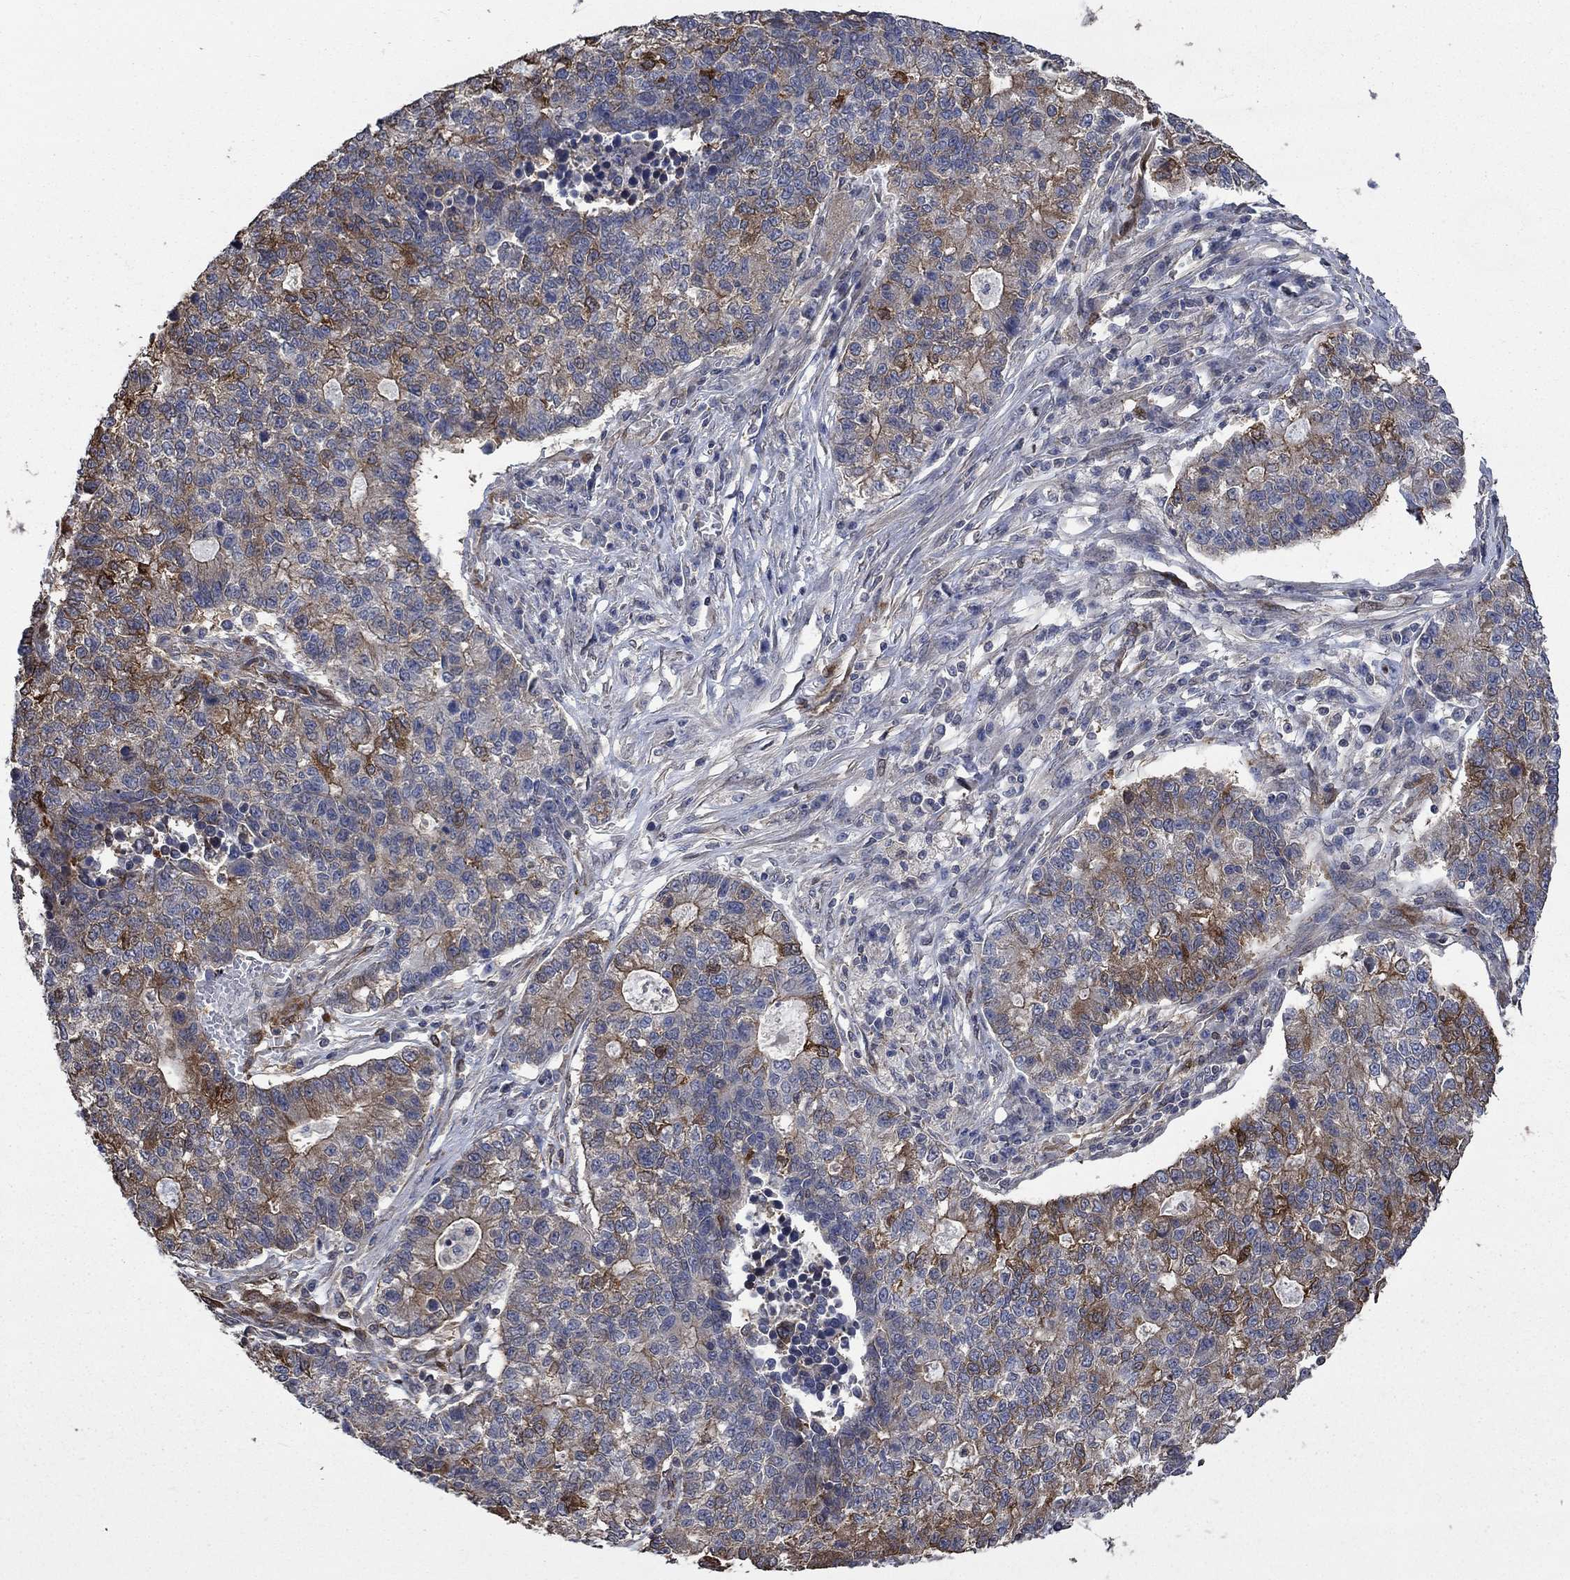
{"staining": {"intensity": "negative", "quantity": "none", "location": "none"}, "tissue": "lung cancer", "cell_type": "Tumor cells", "image_type": "cancer", "snomed": [{"axis": "morphology", "description": "Adenocarcinoma, NOS"}, {"axis": "topography", "description": "Lung"}], "caption": "There is no significant expression in tumor cells of lung cancer.", "gene": "PDE3A", "patient": {"sex": "male", "age": 57}}